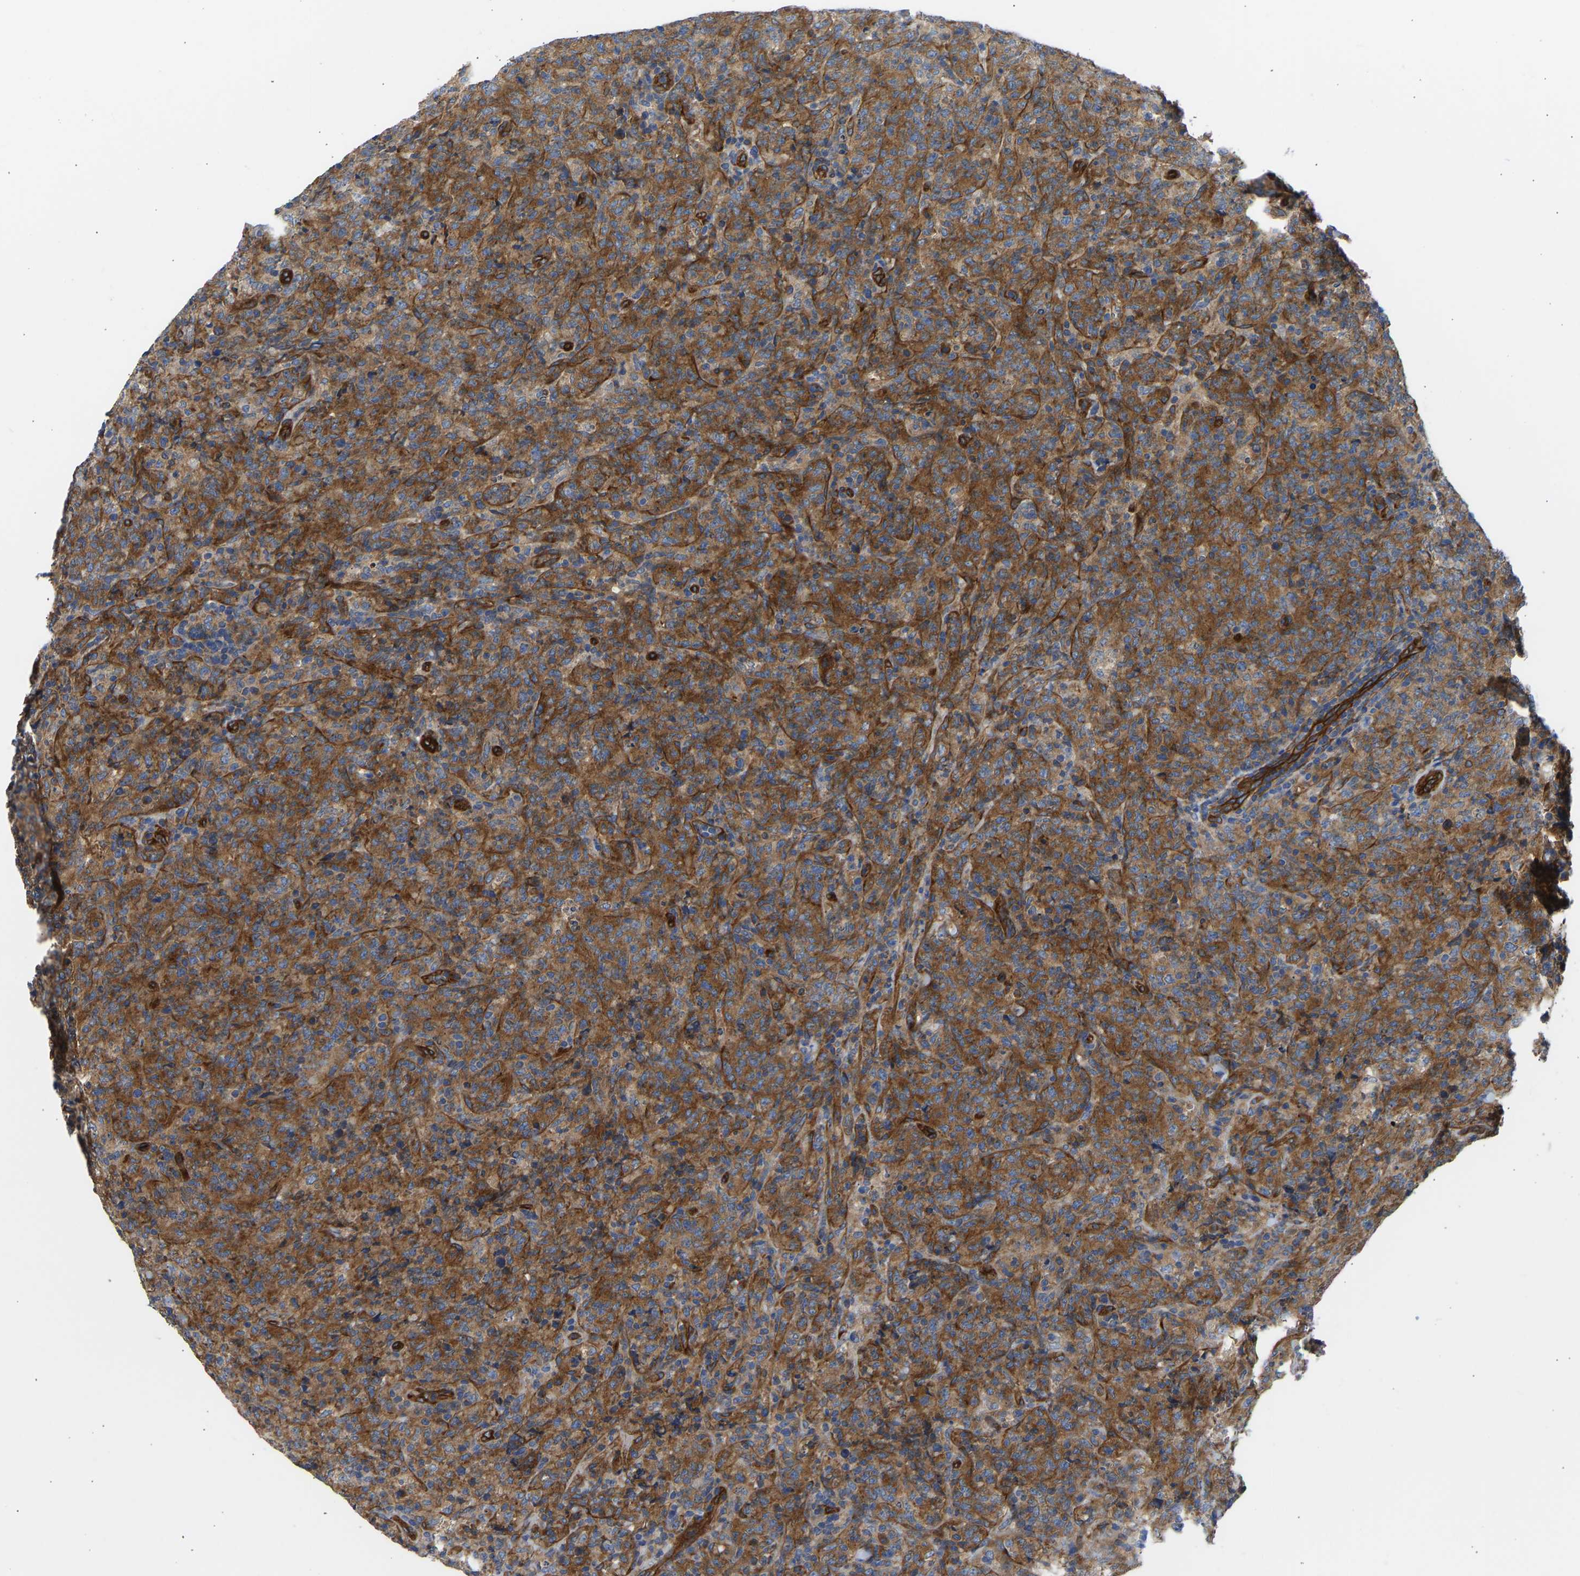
{"staining": {"intensity": "strong", "quantity": ">75%", "location": "cytoplasmic/membranous"}, "tissue": "lymphoma", "cell_type": "Tumor cells", "image_type": "cancer", "snomed": [{"axis": "morphology", "description": "Malignant lymphoma, non-Hodgkin's type, High grade"}, {"axis": "topography", "description": "Tonsil"}], "caption": "Immunohistochemical staining of human high-grade malignant lymphoma, non-Hodgkin's type shows high levels of strong cytoplasmic/membranous expression in approximately >75% of tumor cells.", "gene": "MYO1C", "patient": {"sex": "female", "age": 36}}